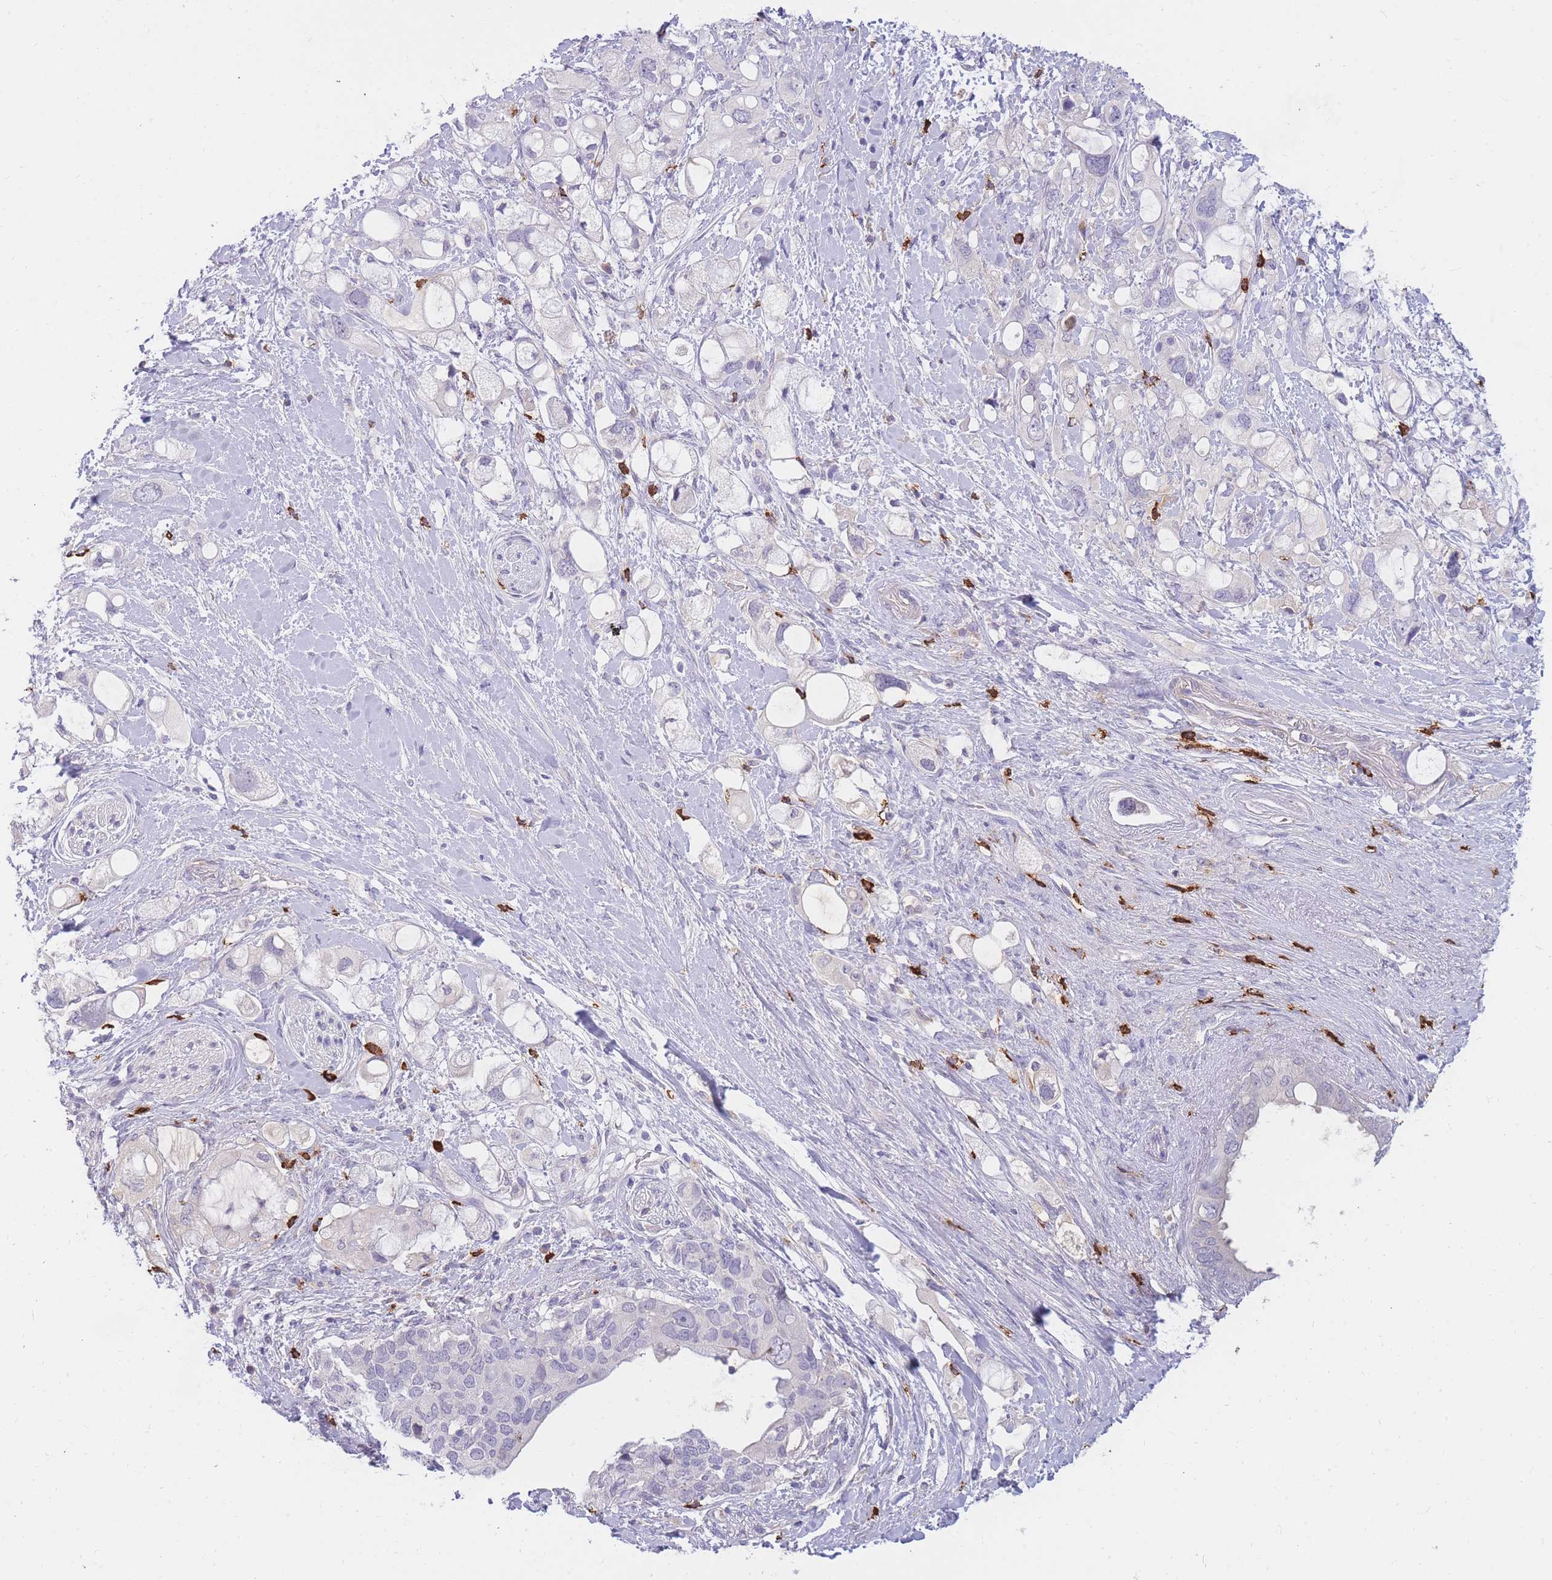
{"staining": {"intensity": "negative", "quantity": "none", "location": "none"}, "tissue": "pancreatic cancer", "cell_type": "Tumor cells", "image_type": "cancer", "snomed": [{"axis": "morphology", "description": "Adenocarcinoma, NOS"}, {"axis": "topography", "description": "Pancreas"}], "caption": "DAB (3,3'-diaminobenzidine) immunohistochemical staining of human pancreatic cancer shows no significant staining in tumor cells. The staining was performed using DAB (3,3'-diaminobenzidine) to visualize the protein expression in brown, while the nuclei were stained in blue with hematoxylin (Magnification: 20x).", "gene": "TPSD1", "patient": {"sex": "female", "age": 56}}